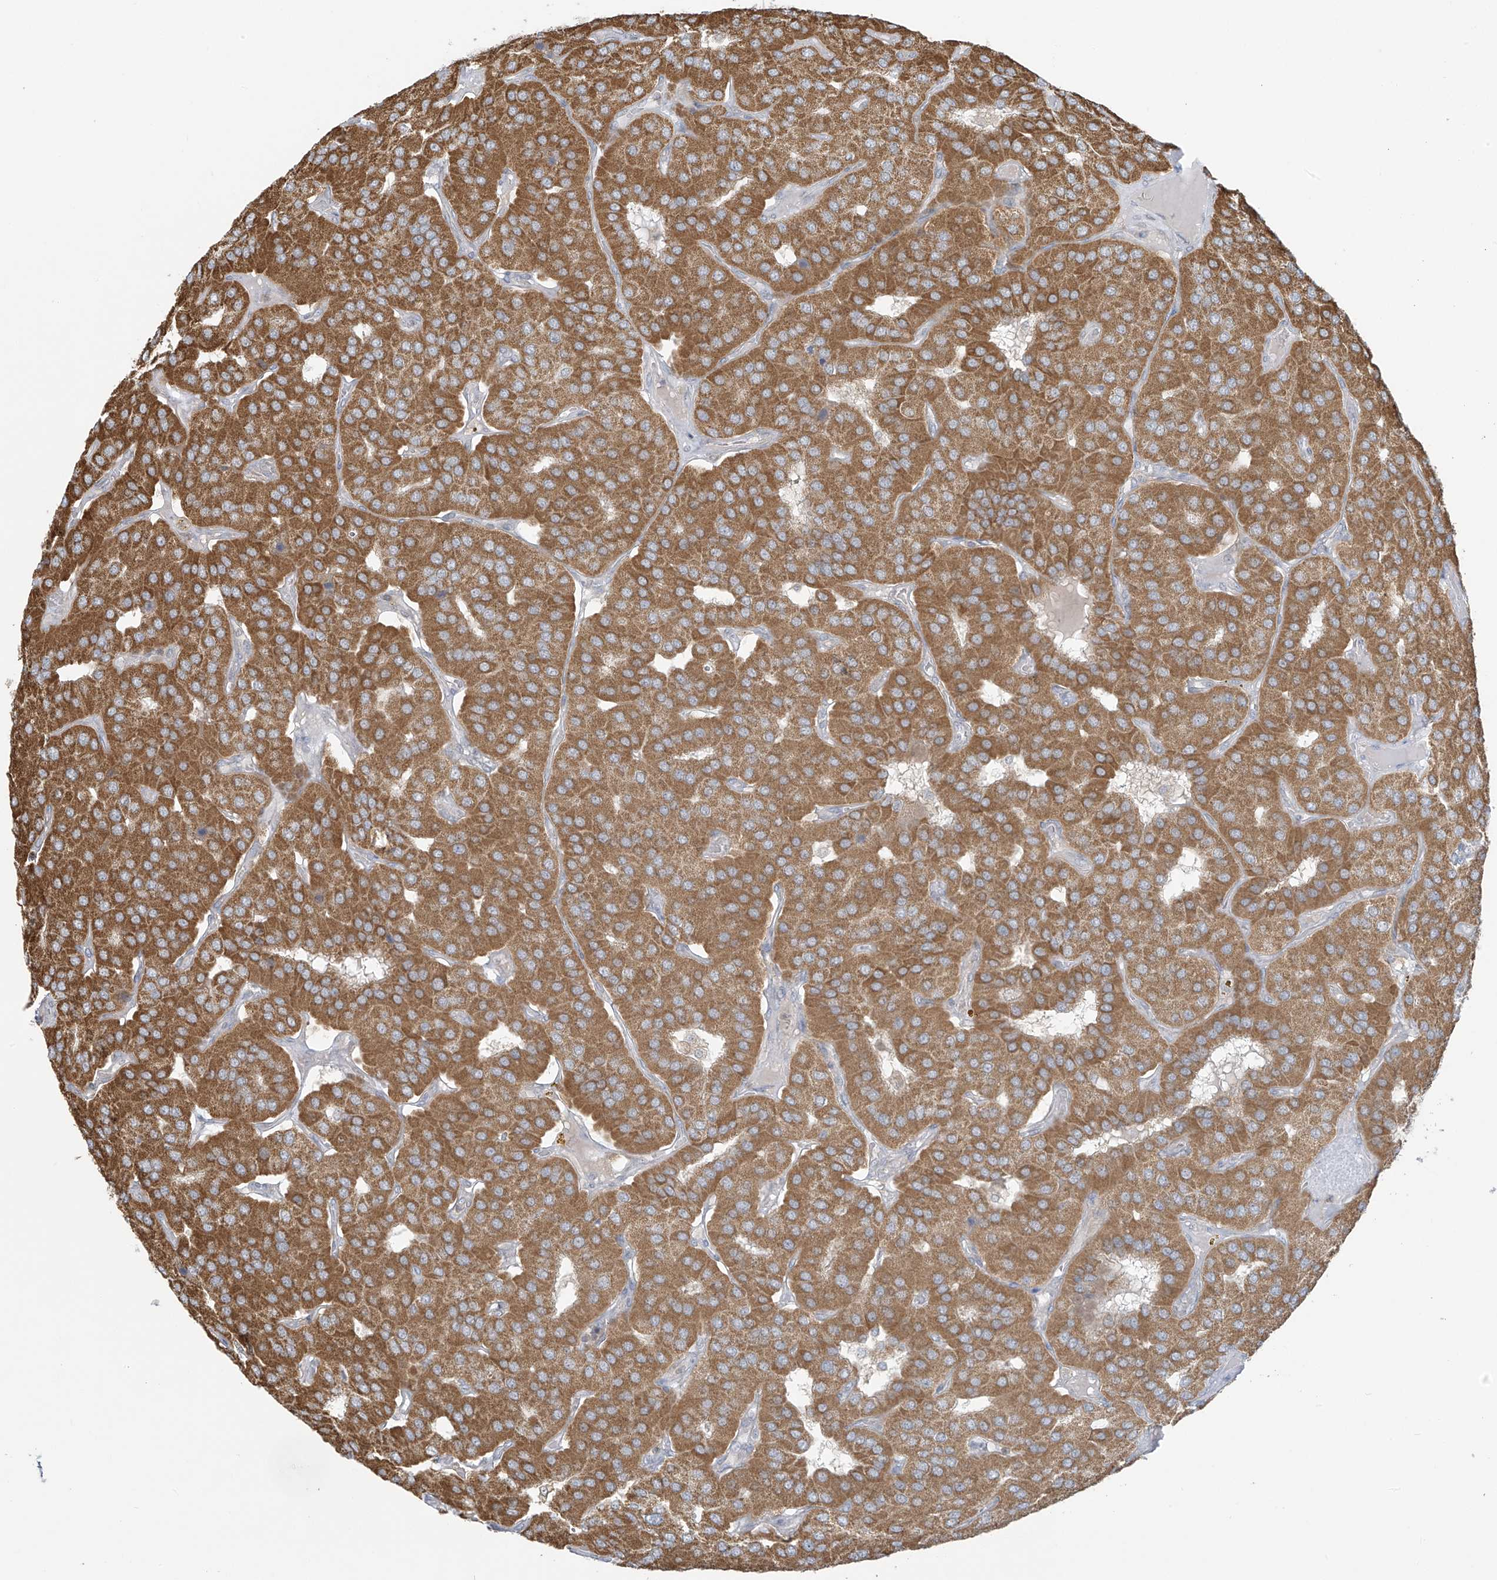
{"staining": {"intensity": "moderate", "quantity": ">75%", "location": "cytoplasmic/membranous"}, "tissue": "parathyroid gland", "cell_type": "Glandular cells", "image_type": "normal", "snomed": [{"axis": "morphology", "description": "Normal tissue, NOS"}, {"axis": "morphology", "description": "Adenoma, NOS"}, {"axis": "topography", "description": "Parathyroid gland"}], "caption": "Immunohistochemical staining of benign human parathyroid gland reveals >75% levels of moderate cytoplasmic/membranous protein expression in approximately >75% of glandular cells. The protein of interest is shown in brown color, while the nuclei are stained blue.", "gene": "HDDC2", "patient": {"sex": "female", "age": 86}}